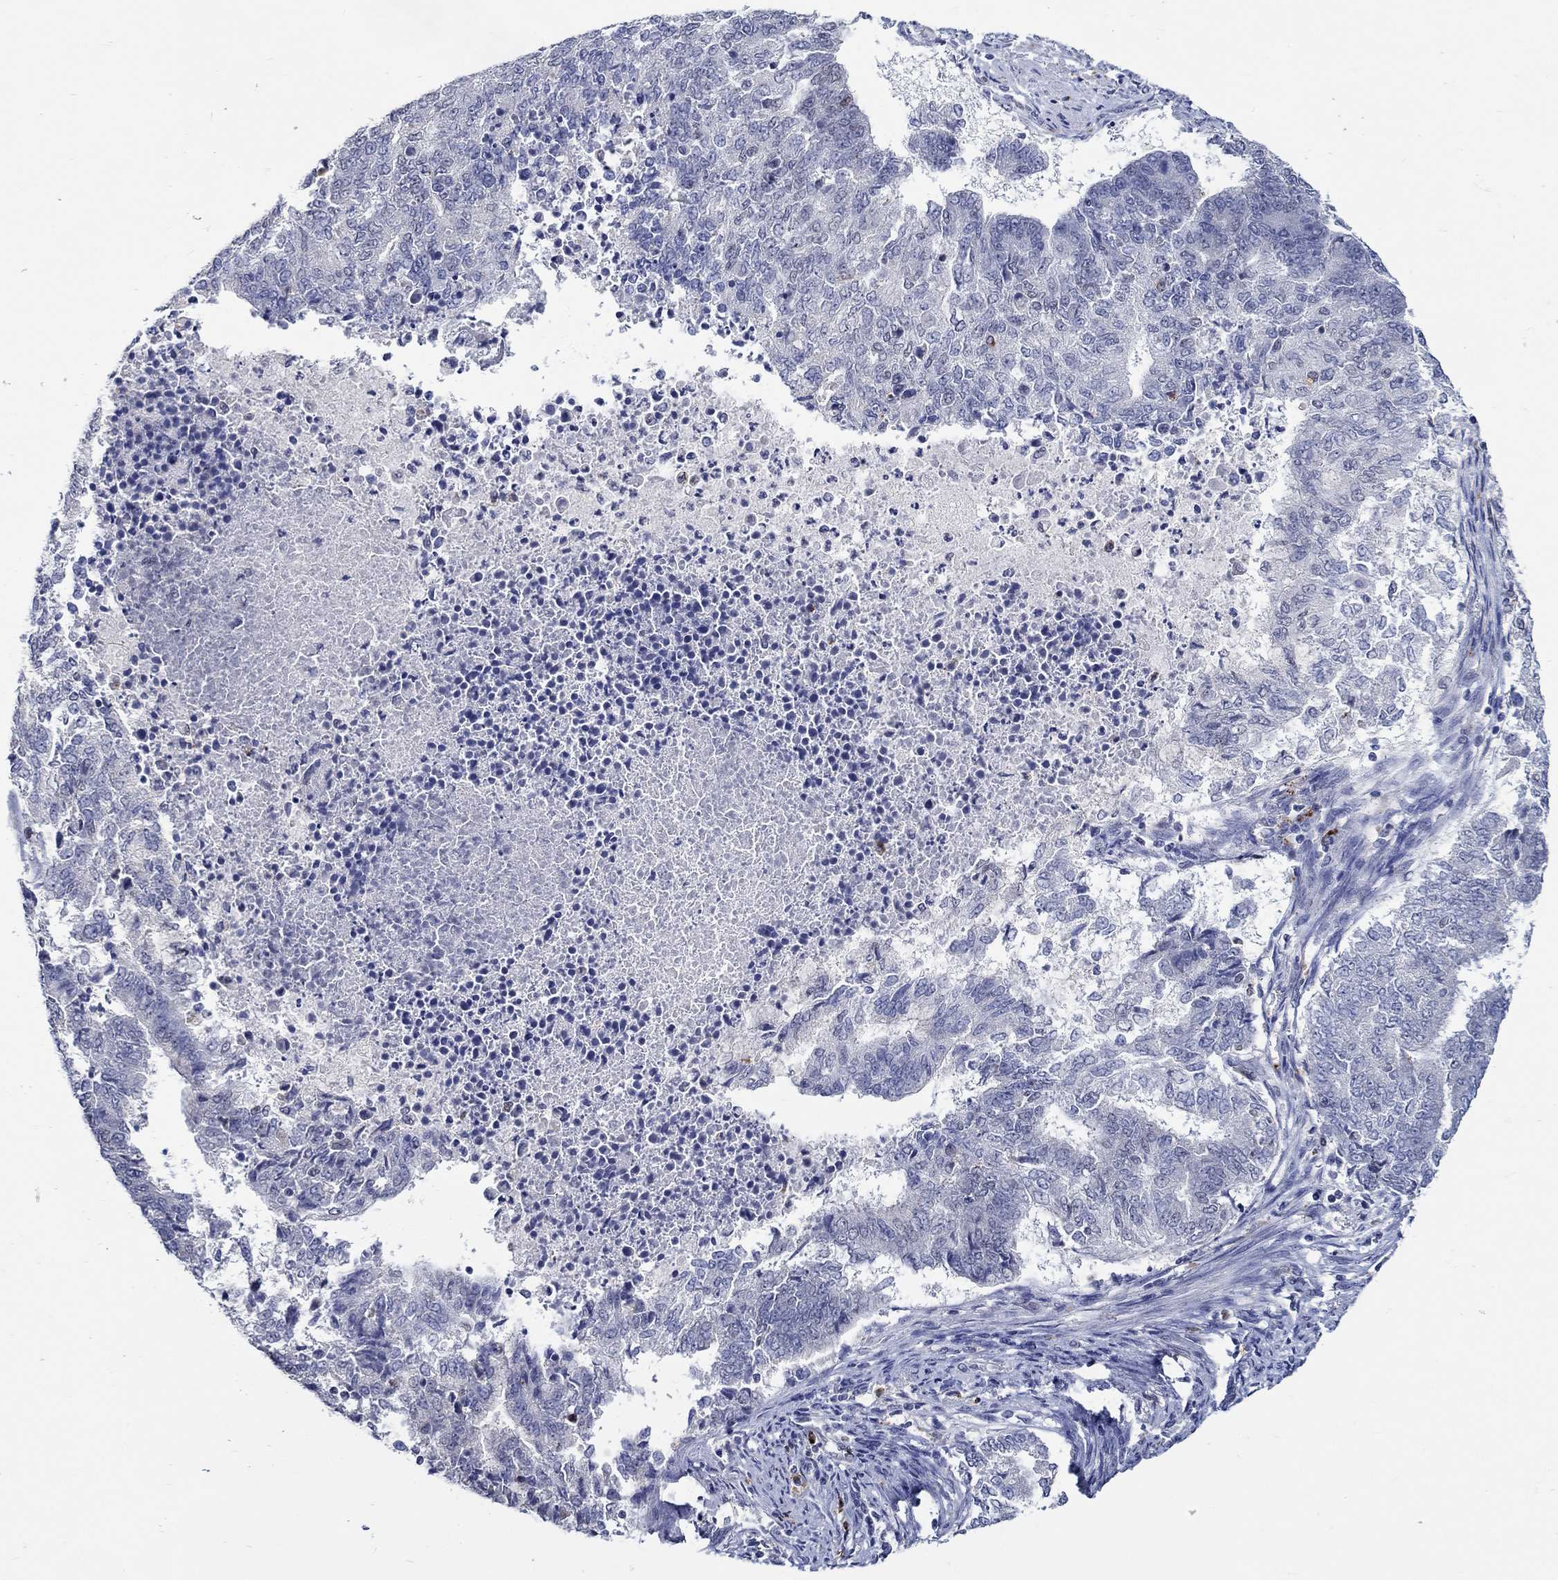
{"staining": {"intensity": "negative", "quantity": "none", "location": "none"}, "tissue": "endometrial cancer", "cell_type": "Tumor cells", "image_type": "cancer", "snomed": [{"axis": "morphology", "description": "Adenocarcinoma, NOS"}, {"axis": "topography", "description": "Endometrium"}], "caption": "Human endometrial adenocarcinoma stained for a protein using immunohistochemistry (IHC) exhibits no staining in tumor cells.", "gene": "GATA2", "patient": {"sex": "female", "age": 65}}